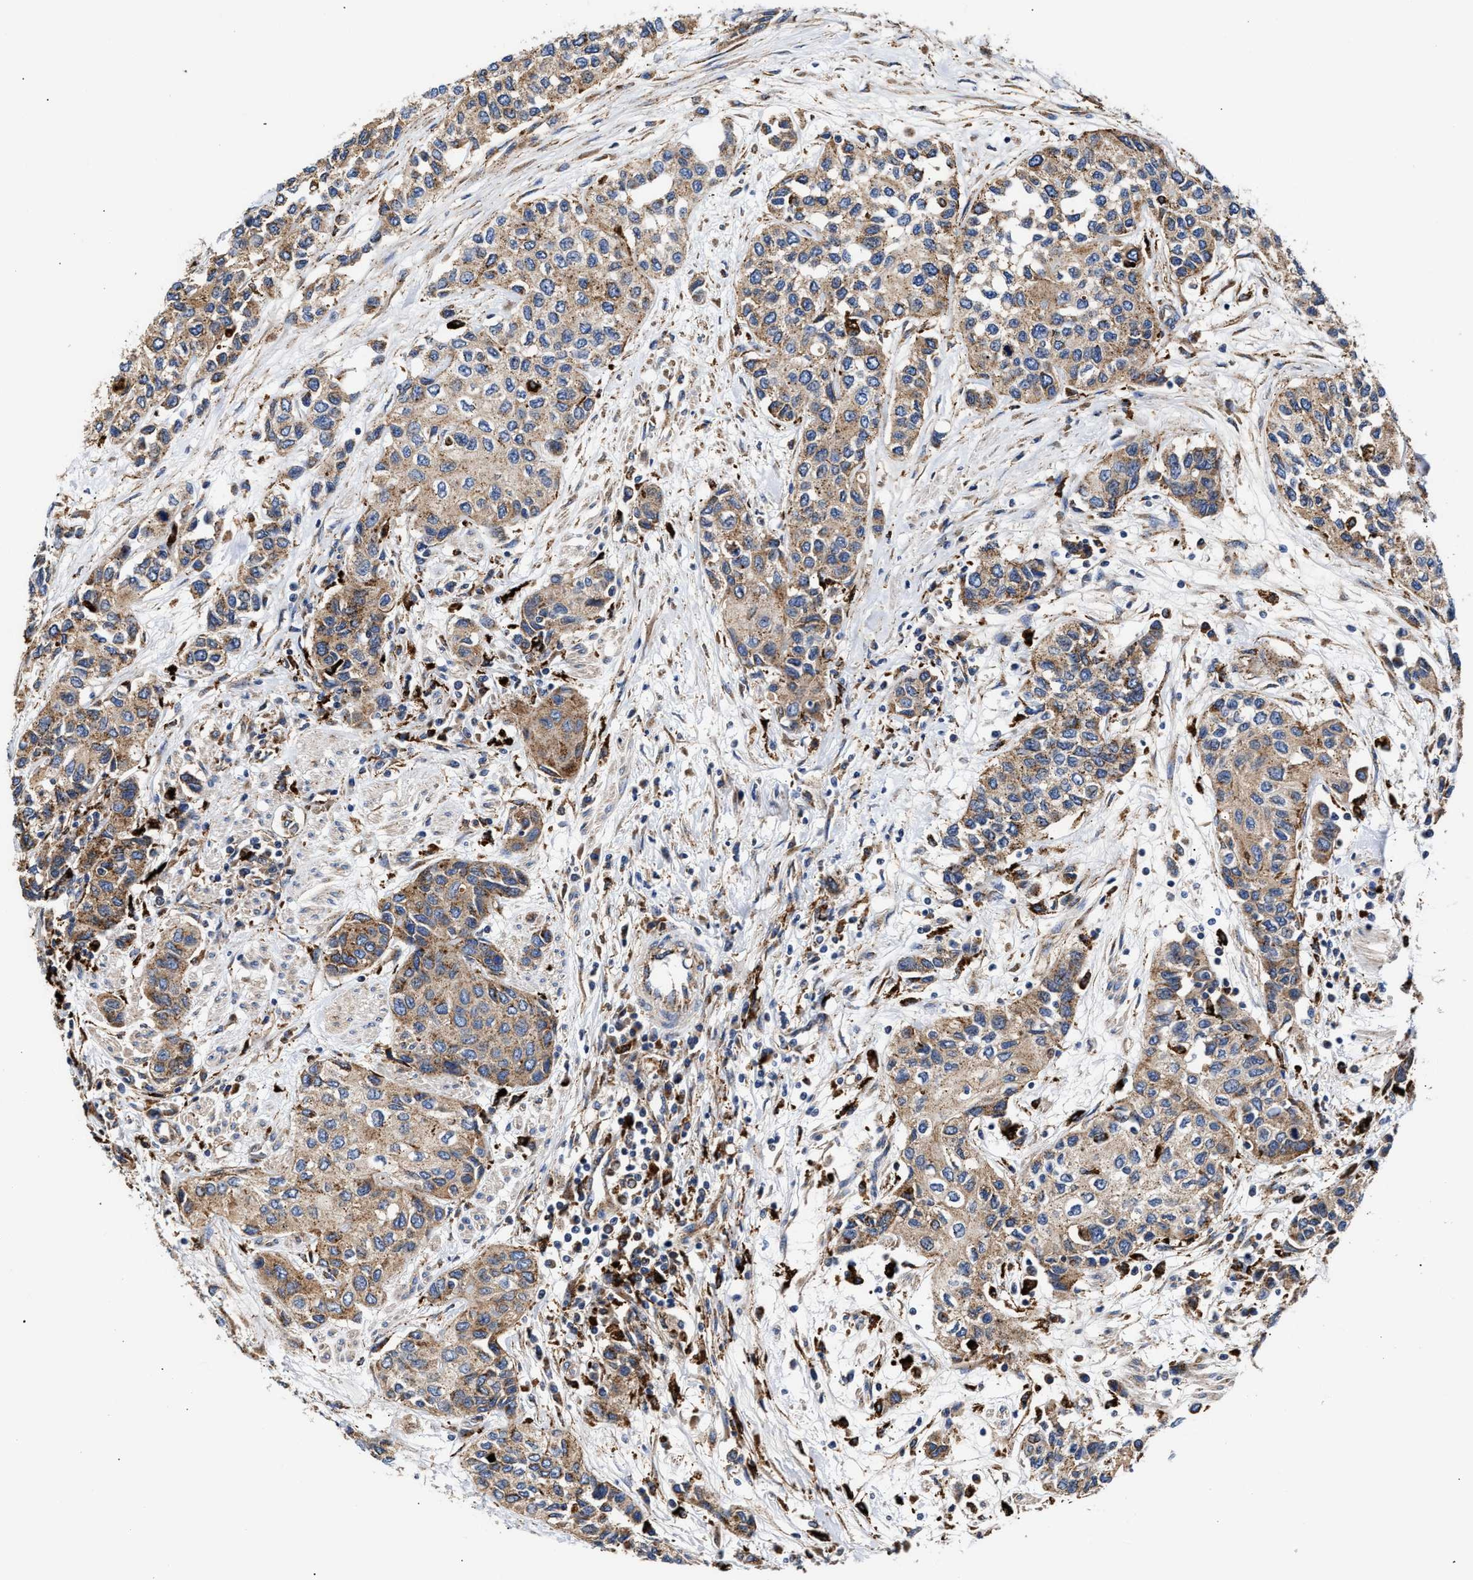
{"staining": {"intensity": "moderate", "quantity": ">75%", "location": "cytoplasmic/membranous"}, "tissue": "urothelial cancer", "cell_type": "Tumor cells", "image_type": "cancer", "snomed": [{"axis": "morphology", "description": "Urothelial carcinoma, High grade"}, {"axis": "topography", "description": "Urinary bladder"}], "caption": "There is medium levels of moderate cytoplasmic/membranous staining in tumor cells of urothelial cancer, as demonstrated by immunohistochemical staining (brown color).", "gene": "CCDC146", "patient": {"sex": "female", "age": 56}}